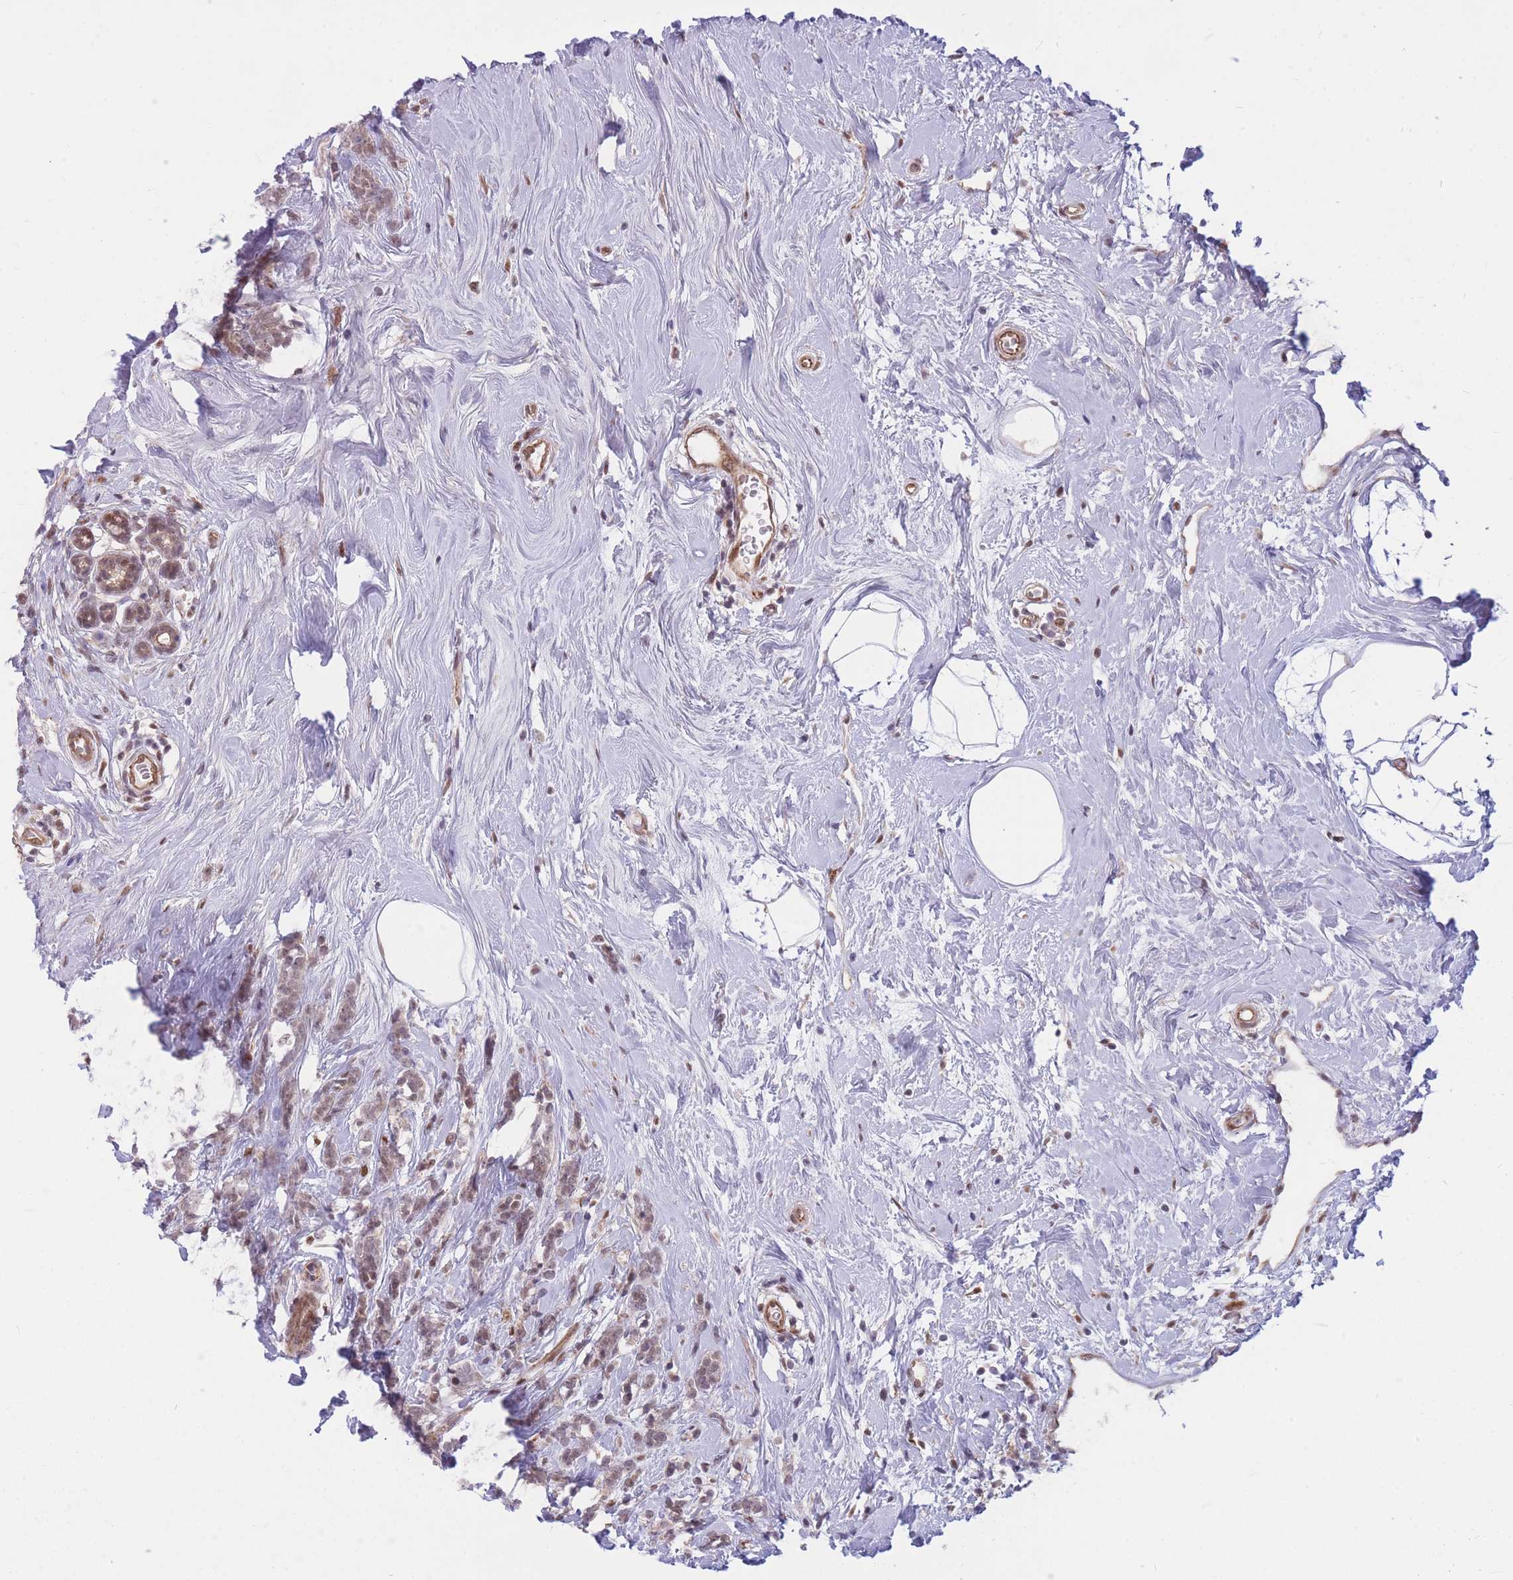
{"staining": {"intensity": "weak", "quantity": ">75%", "location": "nuclear"}, "tissue": "breast cancer", "cell_type": "Tumor cells", "image_type": "cancer", "snomed": [{"axis": "morphology", "description": "Lobular carcinoma"}, {"axis": "topography", "description": "Breast"}], "caption": "IHC photomicrograph of human breast cancer (lobular carcinoma) stained for a protein (brown), which demonstrates low levels of weak nuclear staining in approximately >75% of tumor cells.", "gene": "ERCC2", "patient": {"sex": "female", "age": 58}}